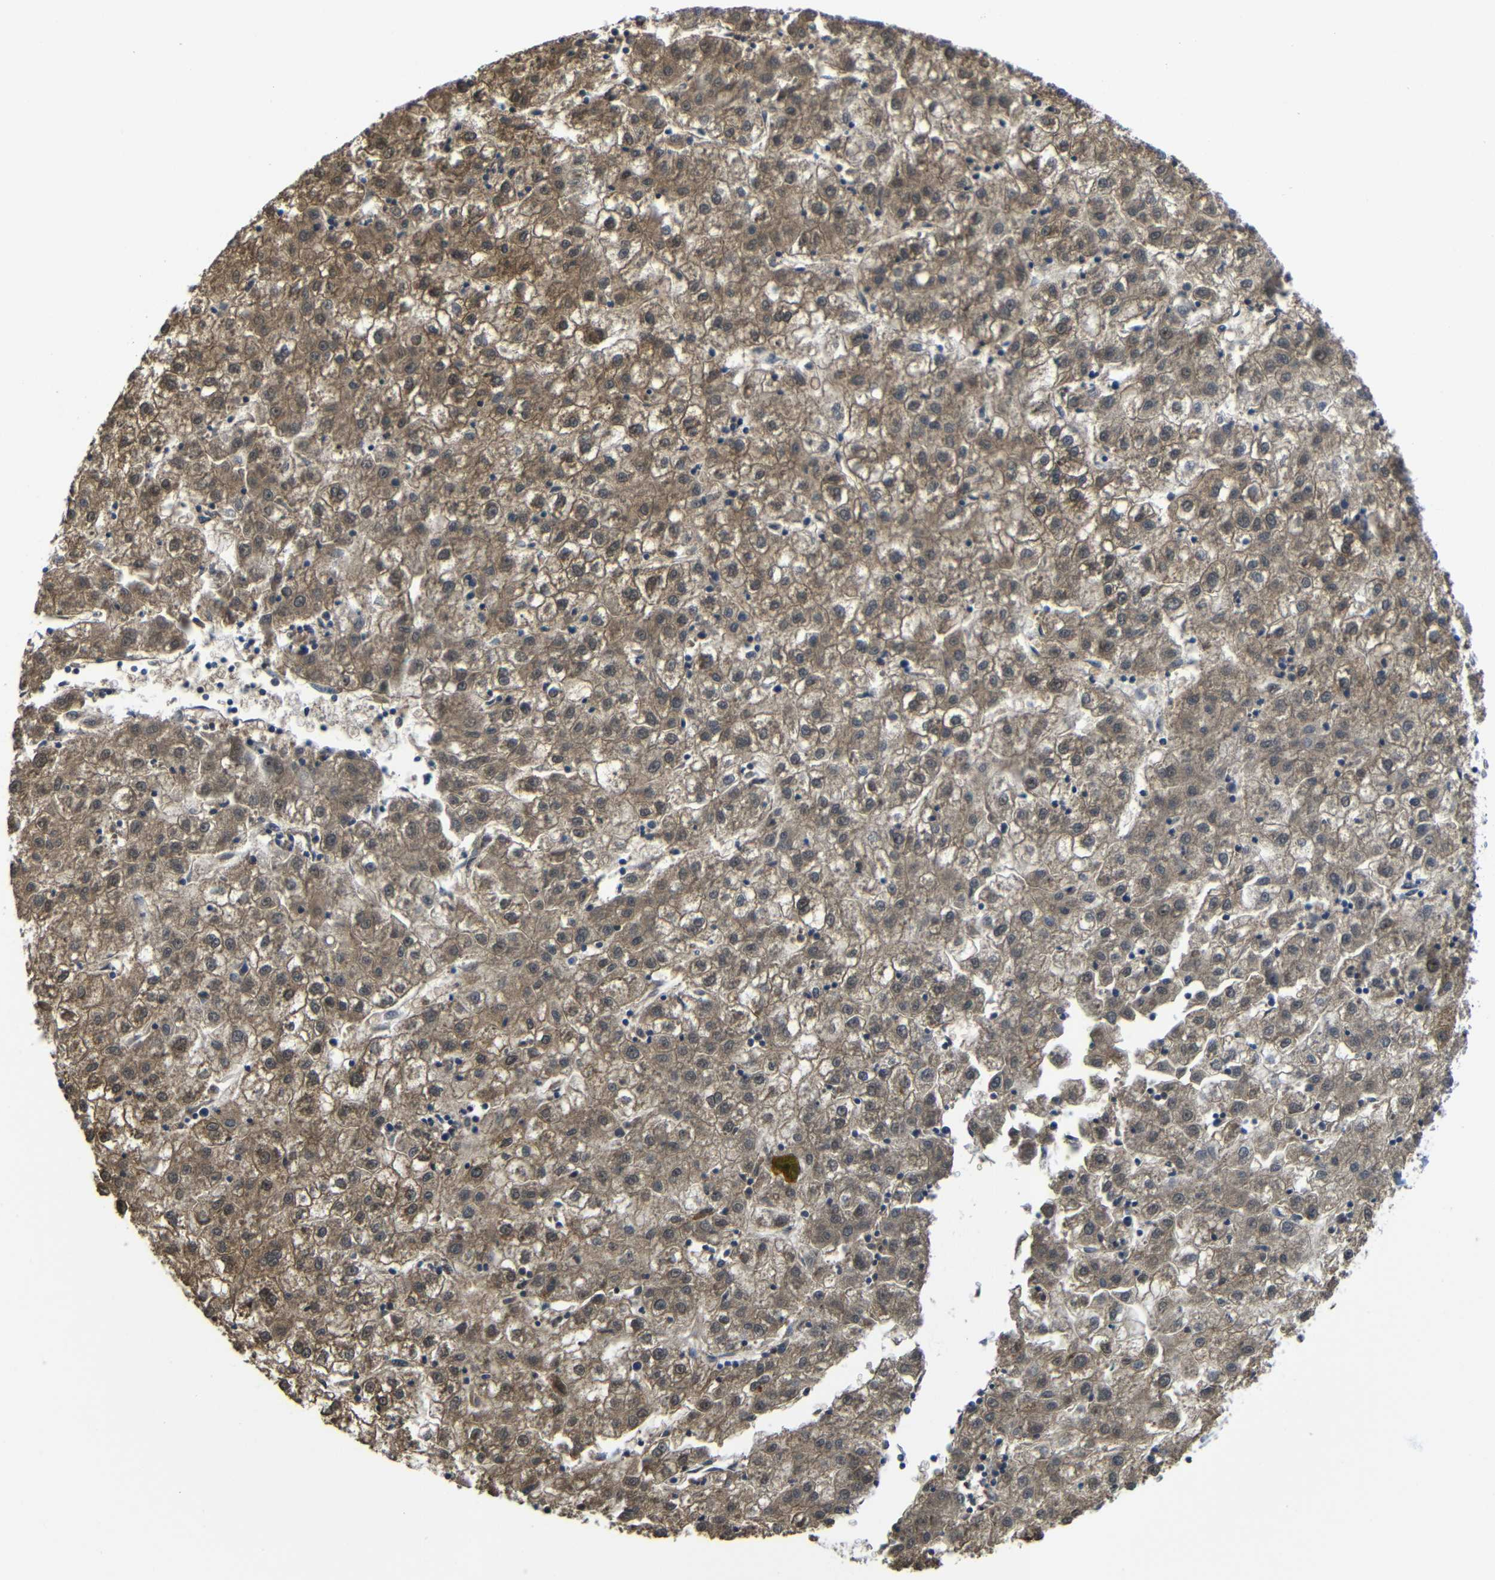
{"staining": {"intensity": "moderate", "quantity": "25%-75%", "location": "cytoplasmic/membranous,nuclear"}, "tissue": "liver cancer", "cell_type": "Tumor cells", "image_type": "cancer", "snomed": [{"axis": "morphology", "description": "Carcinoma, Hepatocellular, NOS"}, {"axis": "topography", "description": "Liver"}], "caption": "About 25%-75% of tumor cells in liver cancer reveal moderate cytoplasmic/membranous and nuclear protein staining as visualized by brown immunohistochemical staining.", "gene": "FAM172A", "patient": {"sex": "male", "age": 72}}